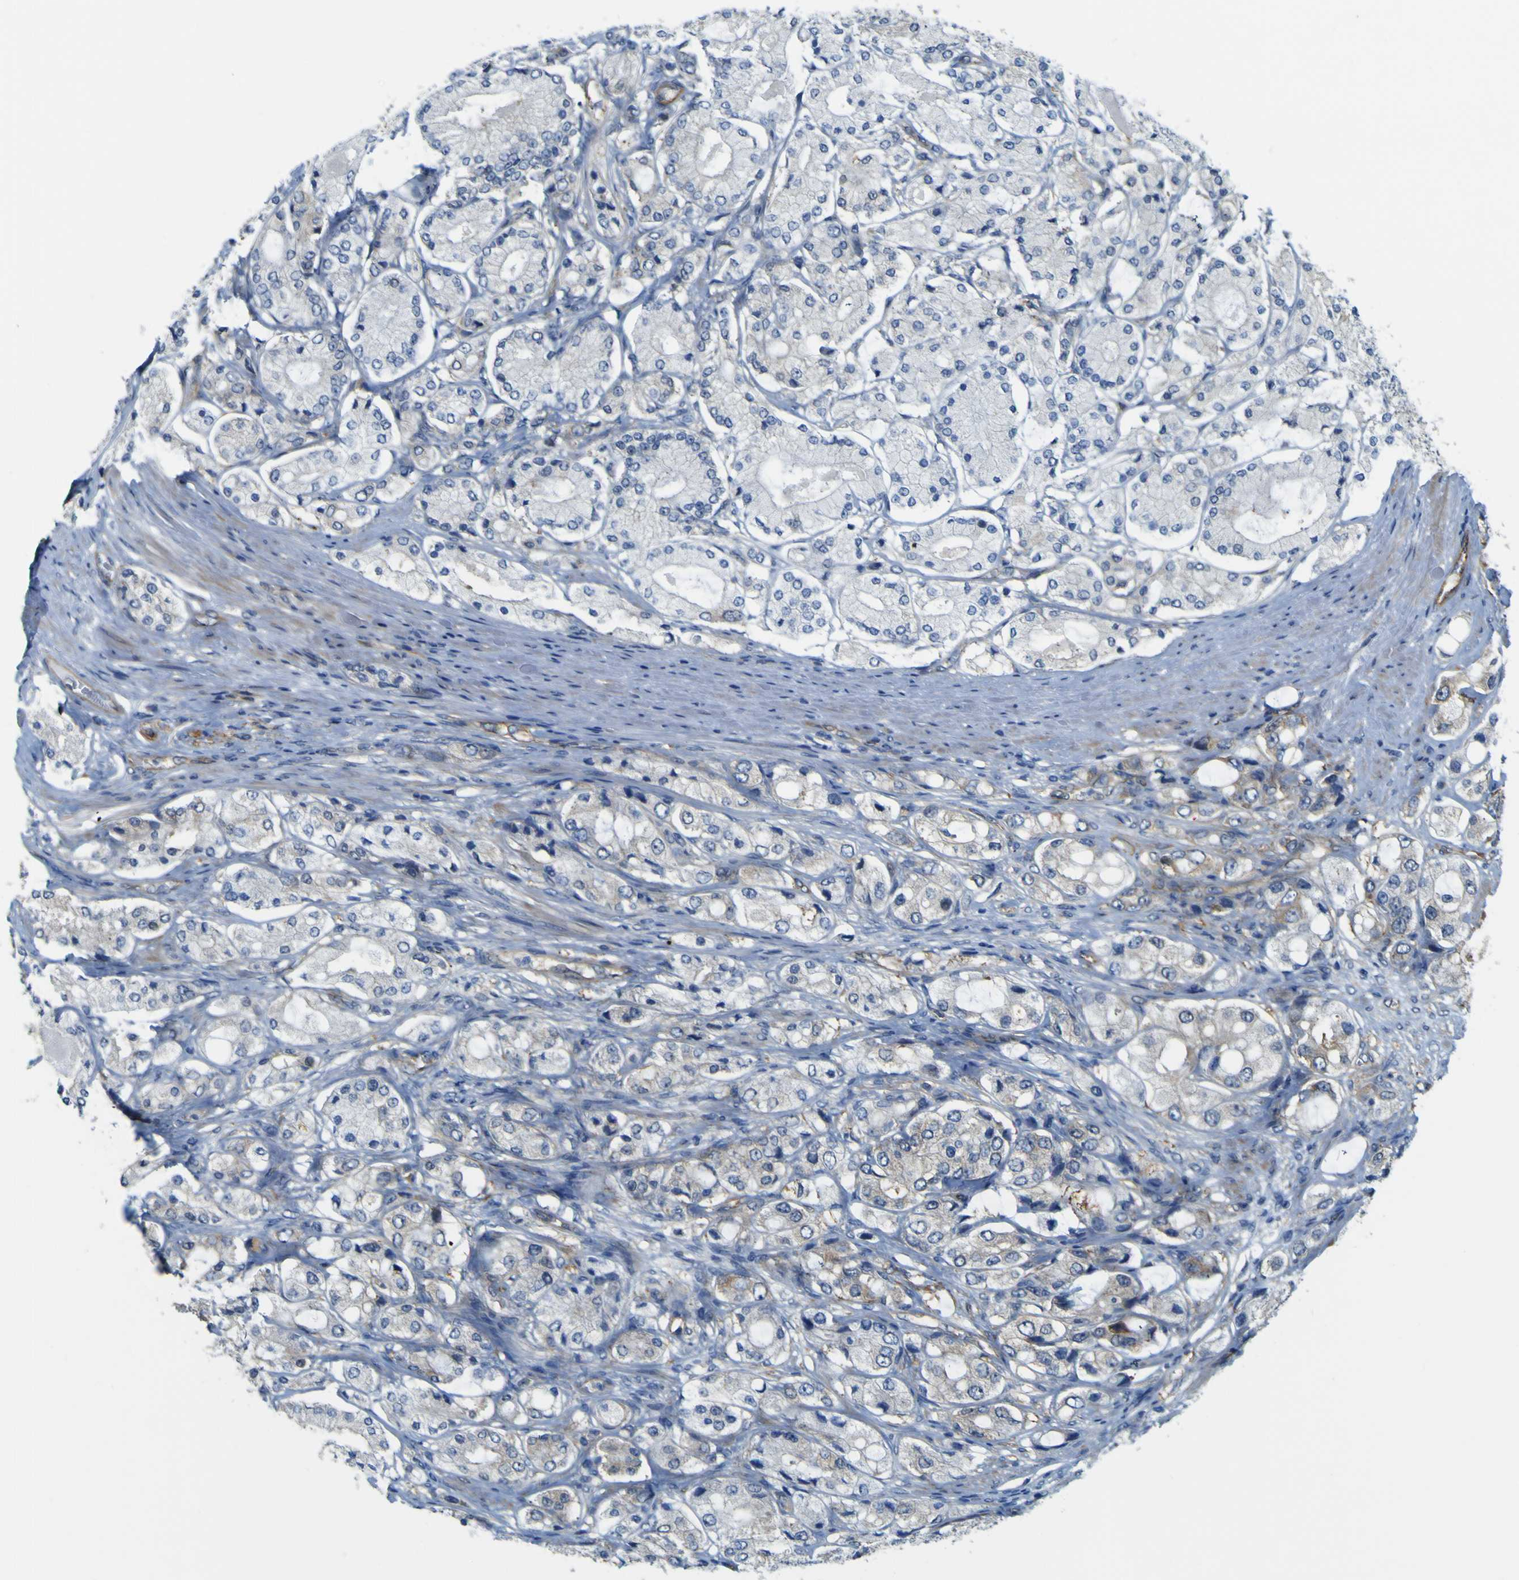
{"staining": {"intensity": "weak", "quantity": "<25%", "location": "cytoplasmic/membranous"}, "tissue": "prostate cancer", "cell_type": "Tumor cells", "image_type": "cancer", "snomed": [{"axis": "morphology", "description": "Adenocarcinoma, High grade"}, {"axis": "topography", "description": "Prostate"}], "caption": "Immunohistochemistry (IHC) of human prostate cancer shows no staining in tumor cells. The staining is performed using DAB brown chromogen with nuclei counter-stained in using hematoxylin.", "gene": "JPH1", "patient": {"sex": "male", "age": 65}}